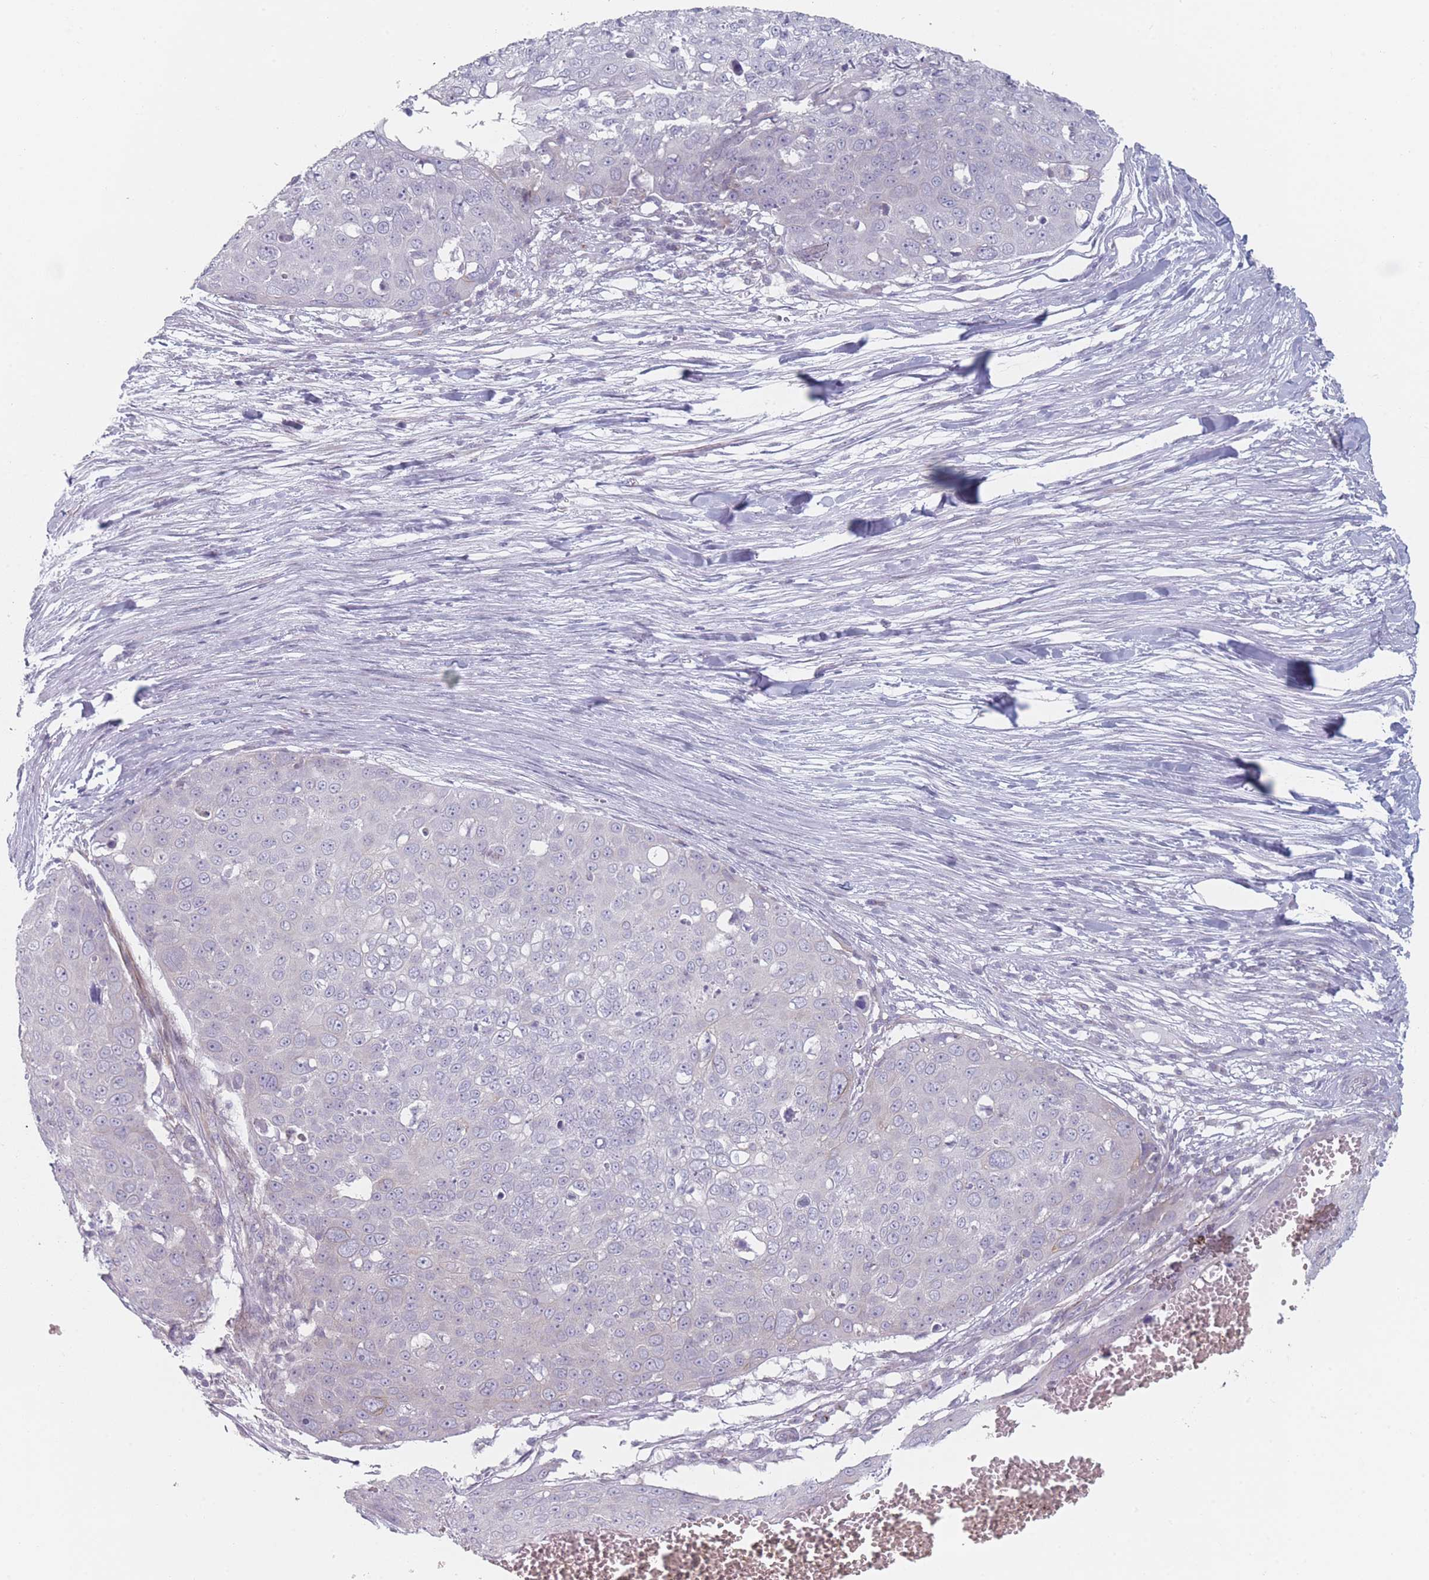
{"staining": {"intensity": "negative", "quantity": "none", "location": "none"}, "tissue": "skin cancer", "cell_type": "Tumor cells", "image_type": "cancer", "snomed": [{"axis": "morphology", "description": "Squamous cell carcinoma, NOS"}, {"axis": "topography", "description": "Skin"}], "caption": "High magnification brightfield microscopy of skin cancer (squamous cell carcinoma) stained with DAB (brown) and counterstained with hematoxylin (blue): tumor cells show no significant staining. The staining was performed using DAB to visualize the protein expression in brown, while the nuclei were stained in blue with hematoxylin (Magnification: 20x).", "gene": "RNF4", "patient": {"sex": "male", "age": 71}}